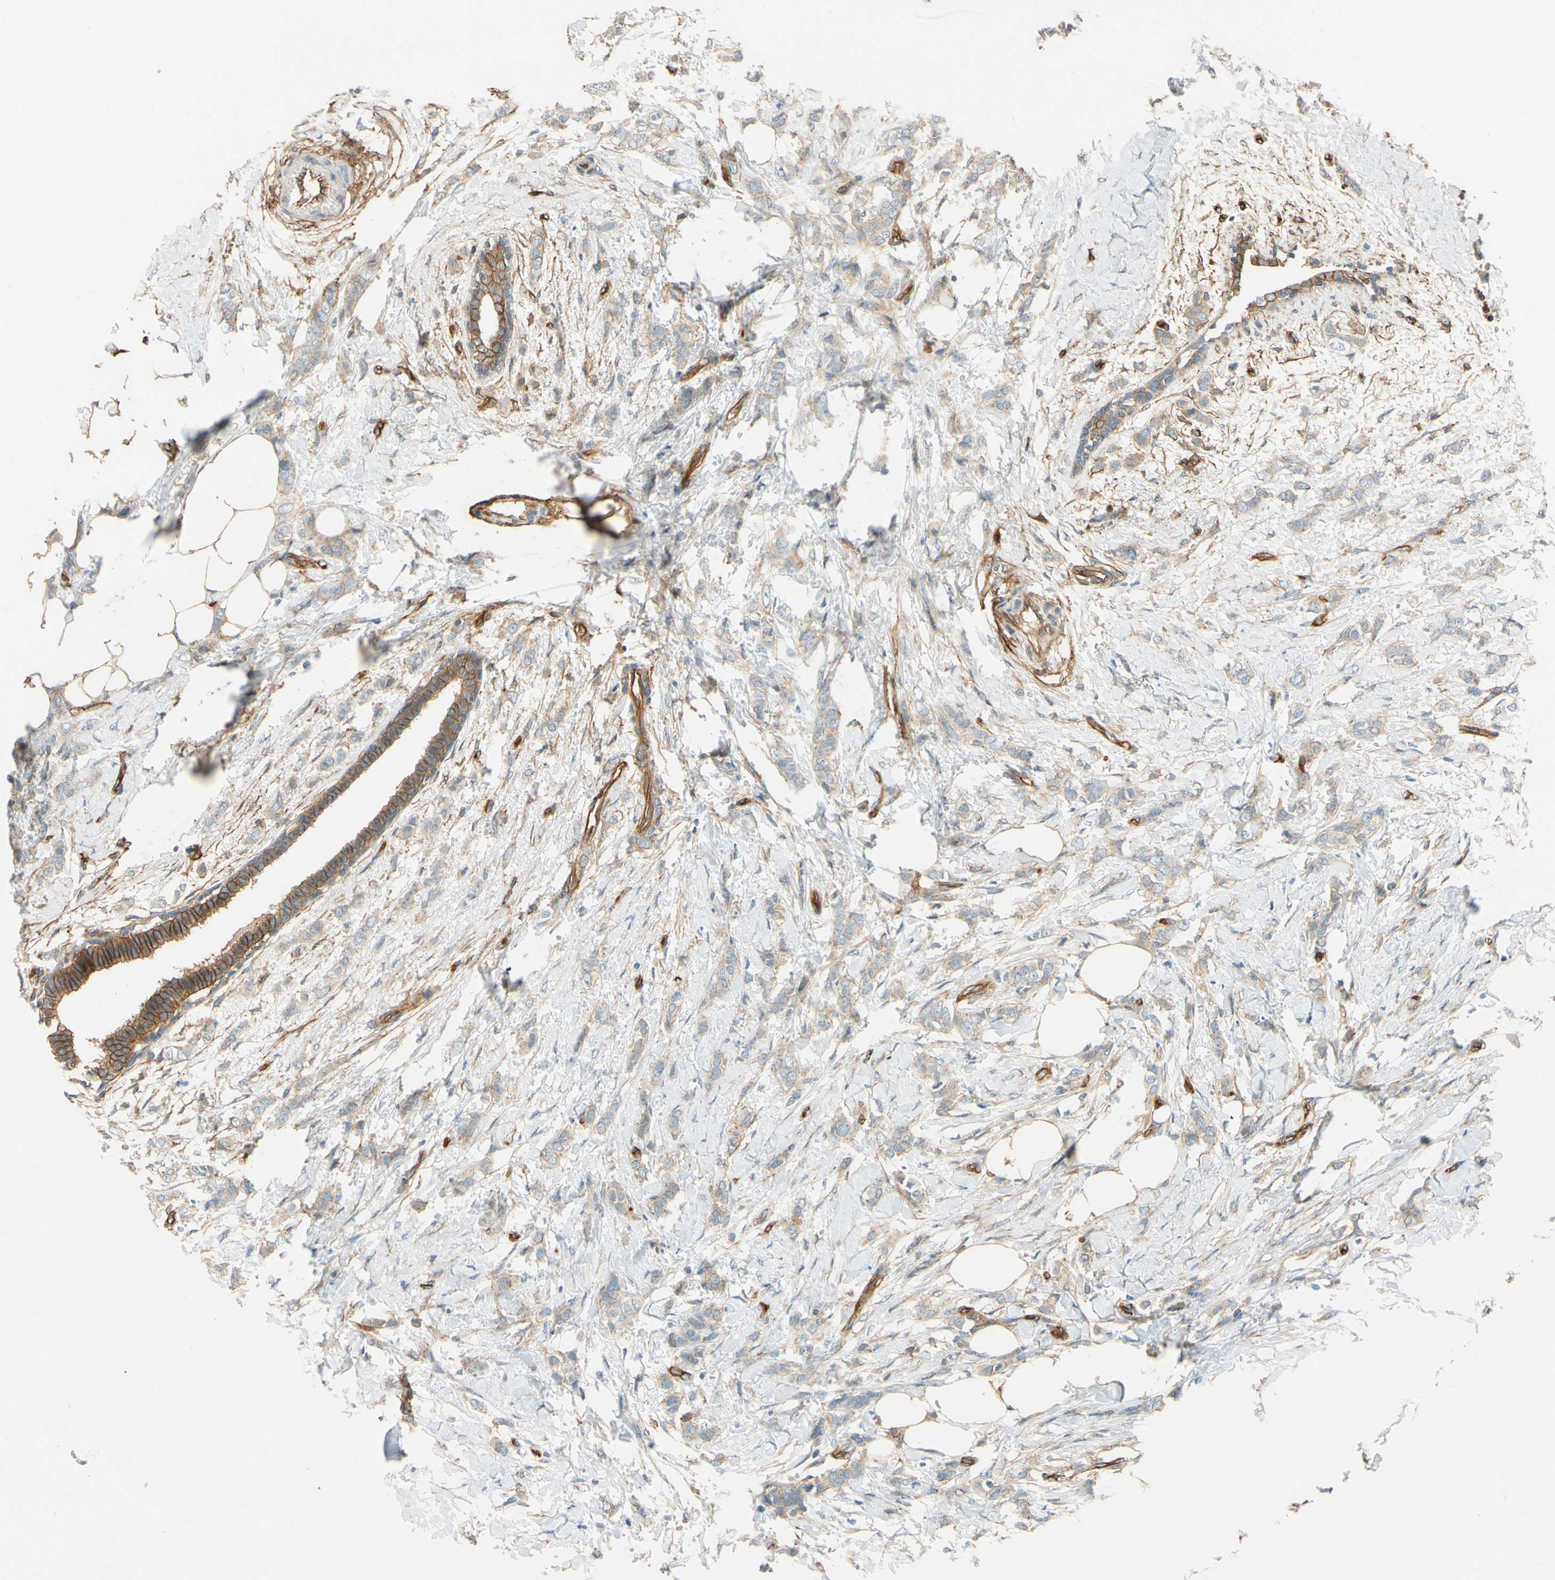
{"staining": {"intensity": "weak", "quantity": "25%-75%", "location": "cytoplasmic/membranous"}, "tissue": "breast cancer", "cell_type": "Tumor cells", "image_type": "cancer", "snomed": [{"axis": "morphology", "description": "Lobular carcinoma, in situ"}, {"axis": "morphology", "description": "Lobular carcinoma"}, {"axis": "topography", "description": "Breast"}], "caption": "Immunohistochemistry micrograph of human breast lobular carcinoma in situ stained for a protein (brown), which demonstrates low levels of weak cytoplasmic/membranous staining in about 25%-75% of tumor cells.", "gene": "SPTAN1", "patient": {"sex": "female", "age": 41}}